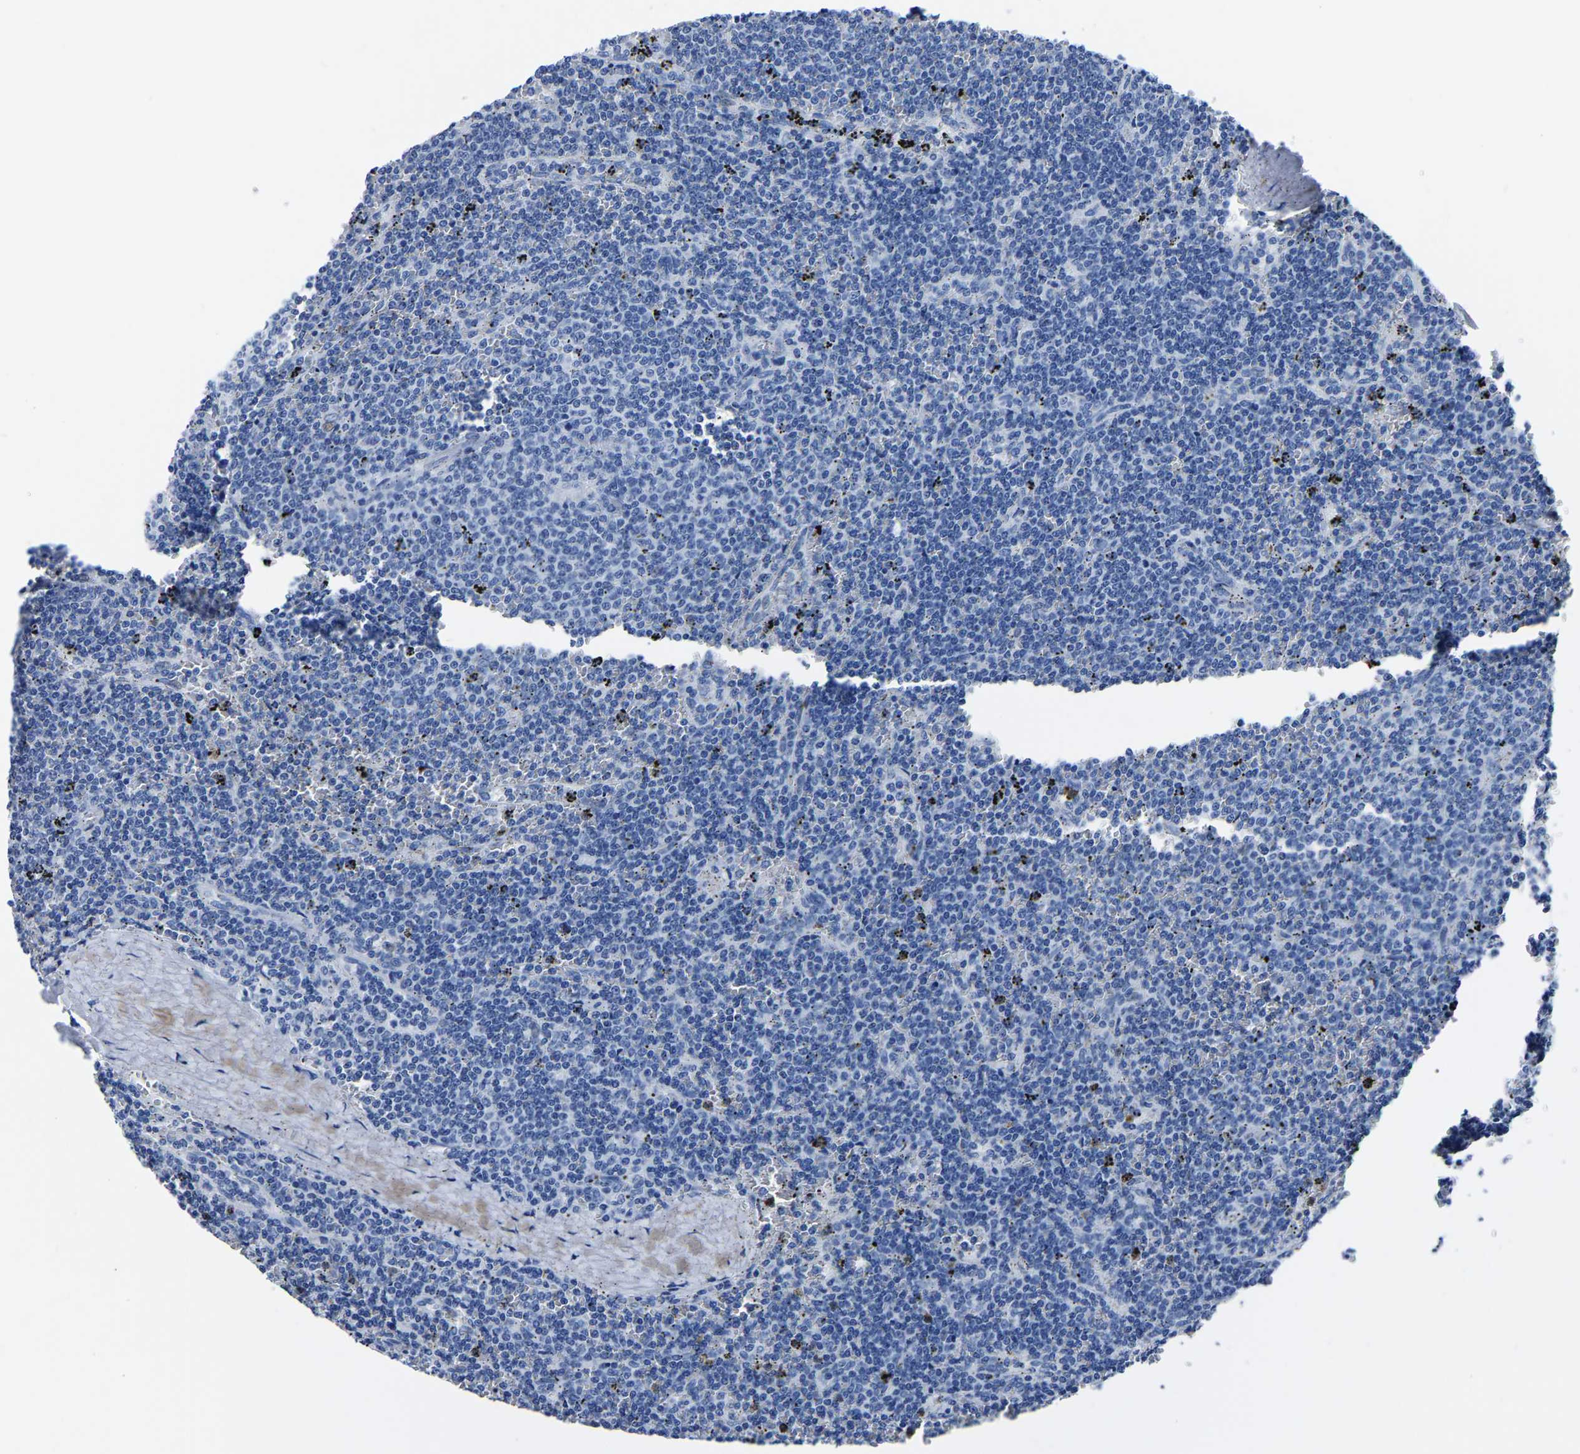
{"staining": {"intensity": "negative", "quantity": "none", "location": "none"}, "tissue": "lymphoma", "cell_type": "Tumor cells", "image_type": "cancer", "snomed": [{"axis": "morphology", "description": "Malignant lymphoma, non-Hodgkin's type, Low grade"}, {"axis": "topography", "description": "Spleen"}], "caption": "This is an immunohistochemistry image of low-grade malignant lymphoma, non-Hodgkin's type. There is no positivity in tumor cells.", "gene": "IMPG2", "patient": {"sex": "female", "age": 50}}